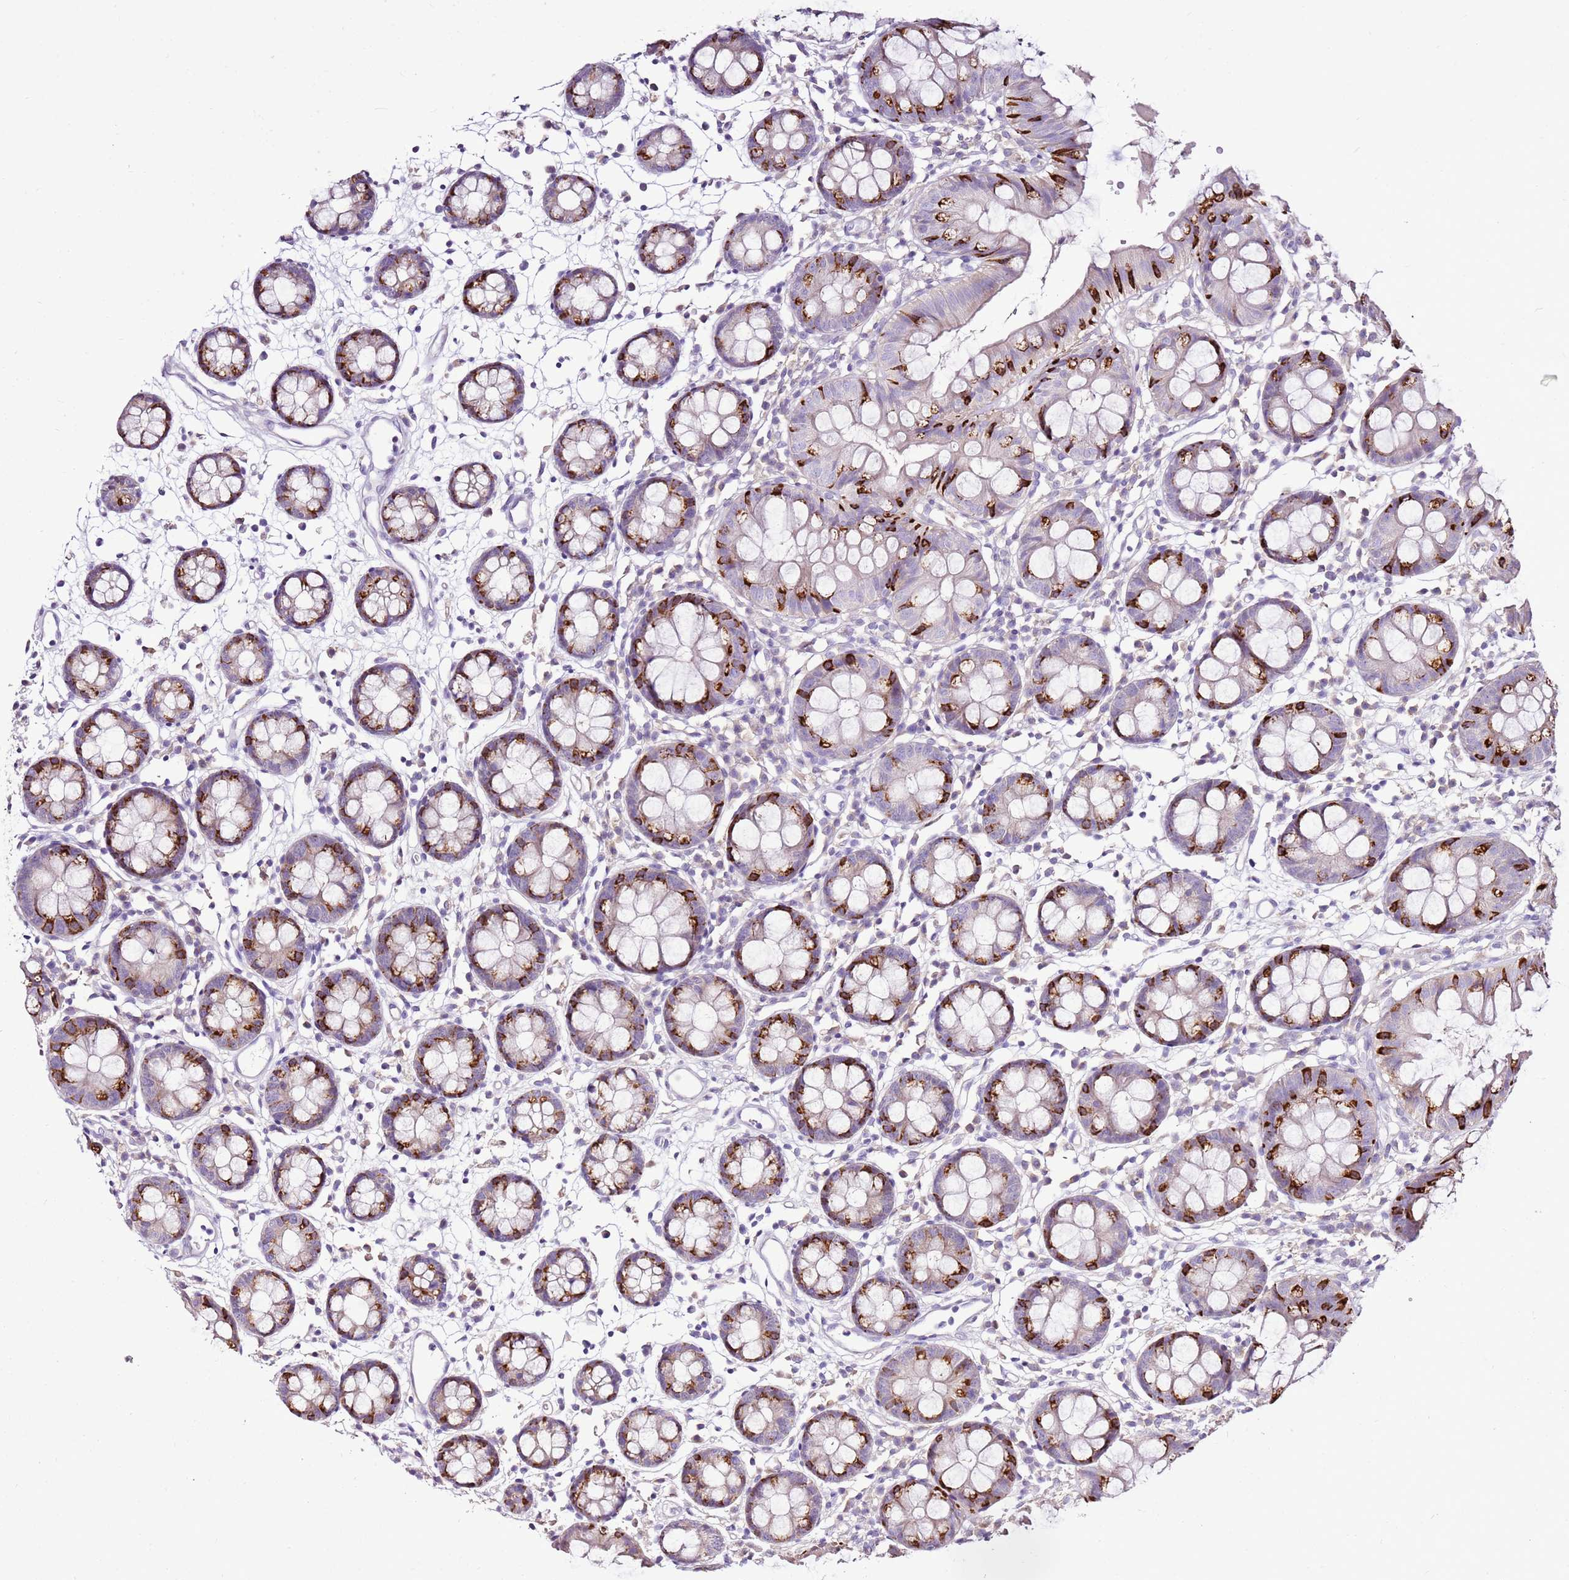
{"staining": {"intensity": "negative", "quantity": "none", "location": "none"}, "tissue": "colon", "cell_type": "Endothelial cells", "image_type": "normal", "snomed": [{"axis": "morphology", "description": "Normal tissue, NOS"}, {"axis": "topography", "description": "Colon"}], "caption": "IHC image of unremarkable colon: human colon stained with DAB exhibits no significant protein positivity in endothelial cells.", "gene": "SLC38A5", "patient": {"sex": "female", "age": 84}}